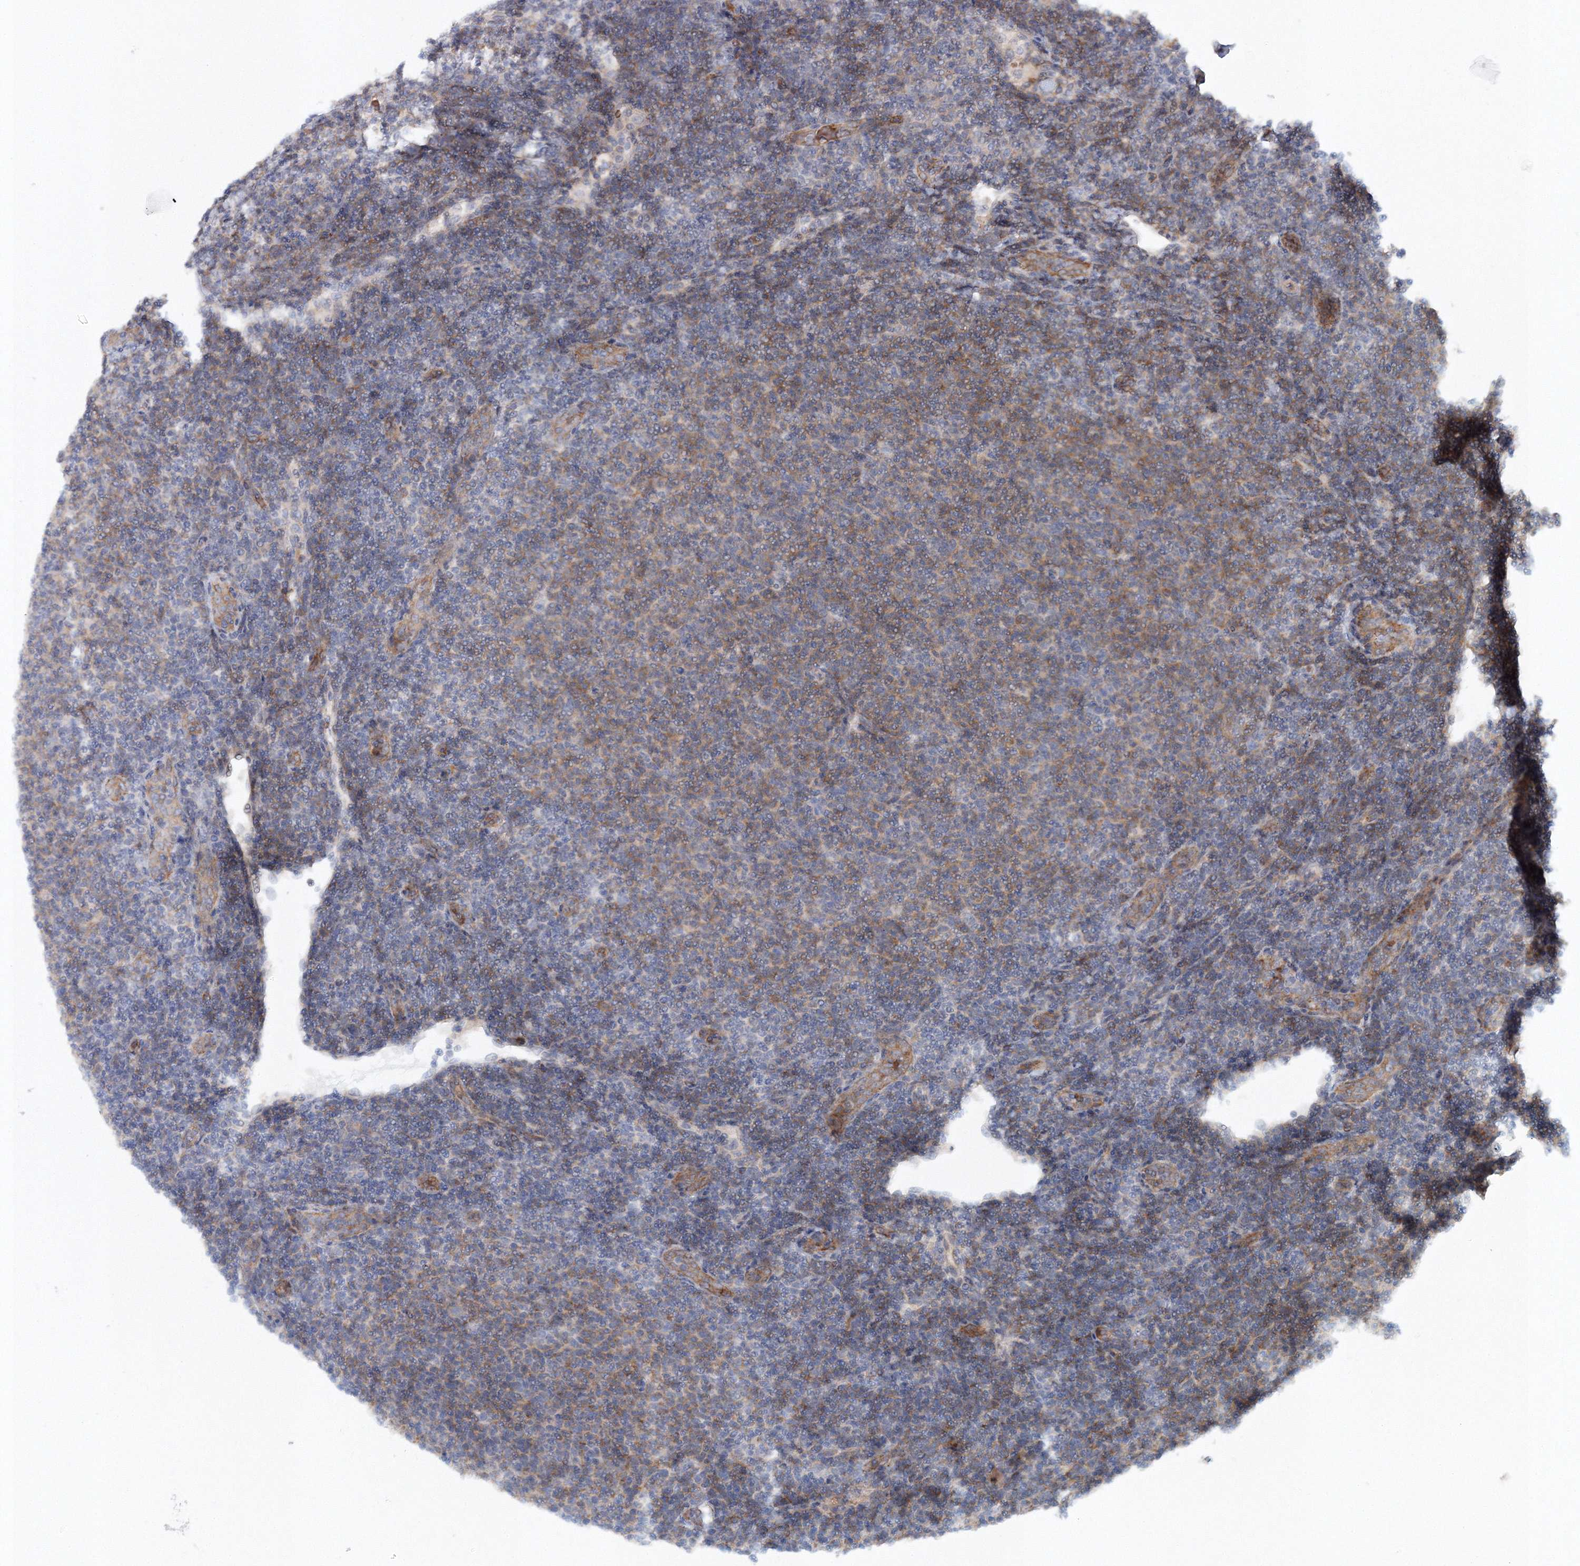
{"staining": {"intensity": "weak", "quantity": "25%-75%", "location": "cytoplasmic/membranous"}, "tissue": "lymphoma", "cell_type": "Tumor cells", "image_type": "cancer", "snomed": [{"axis": "morphology", "description": "Malignant lymphoma, non-Hodgkin's type, Low grade"}, {"axis": "topography", "description": "Lymph node"}], "caption": "Approximately 25%-75% of tumor cells in low-grade malignant lymphoma, non-Hodgkin's type reveal weak cytoplasmic/membranous protein staining as visualized by brown immunohistochemical staining.", "gene": "SH3BP5", "patient": {"sex": "male", "age": 66}}